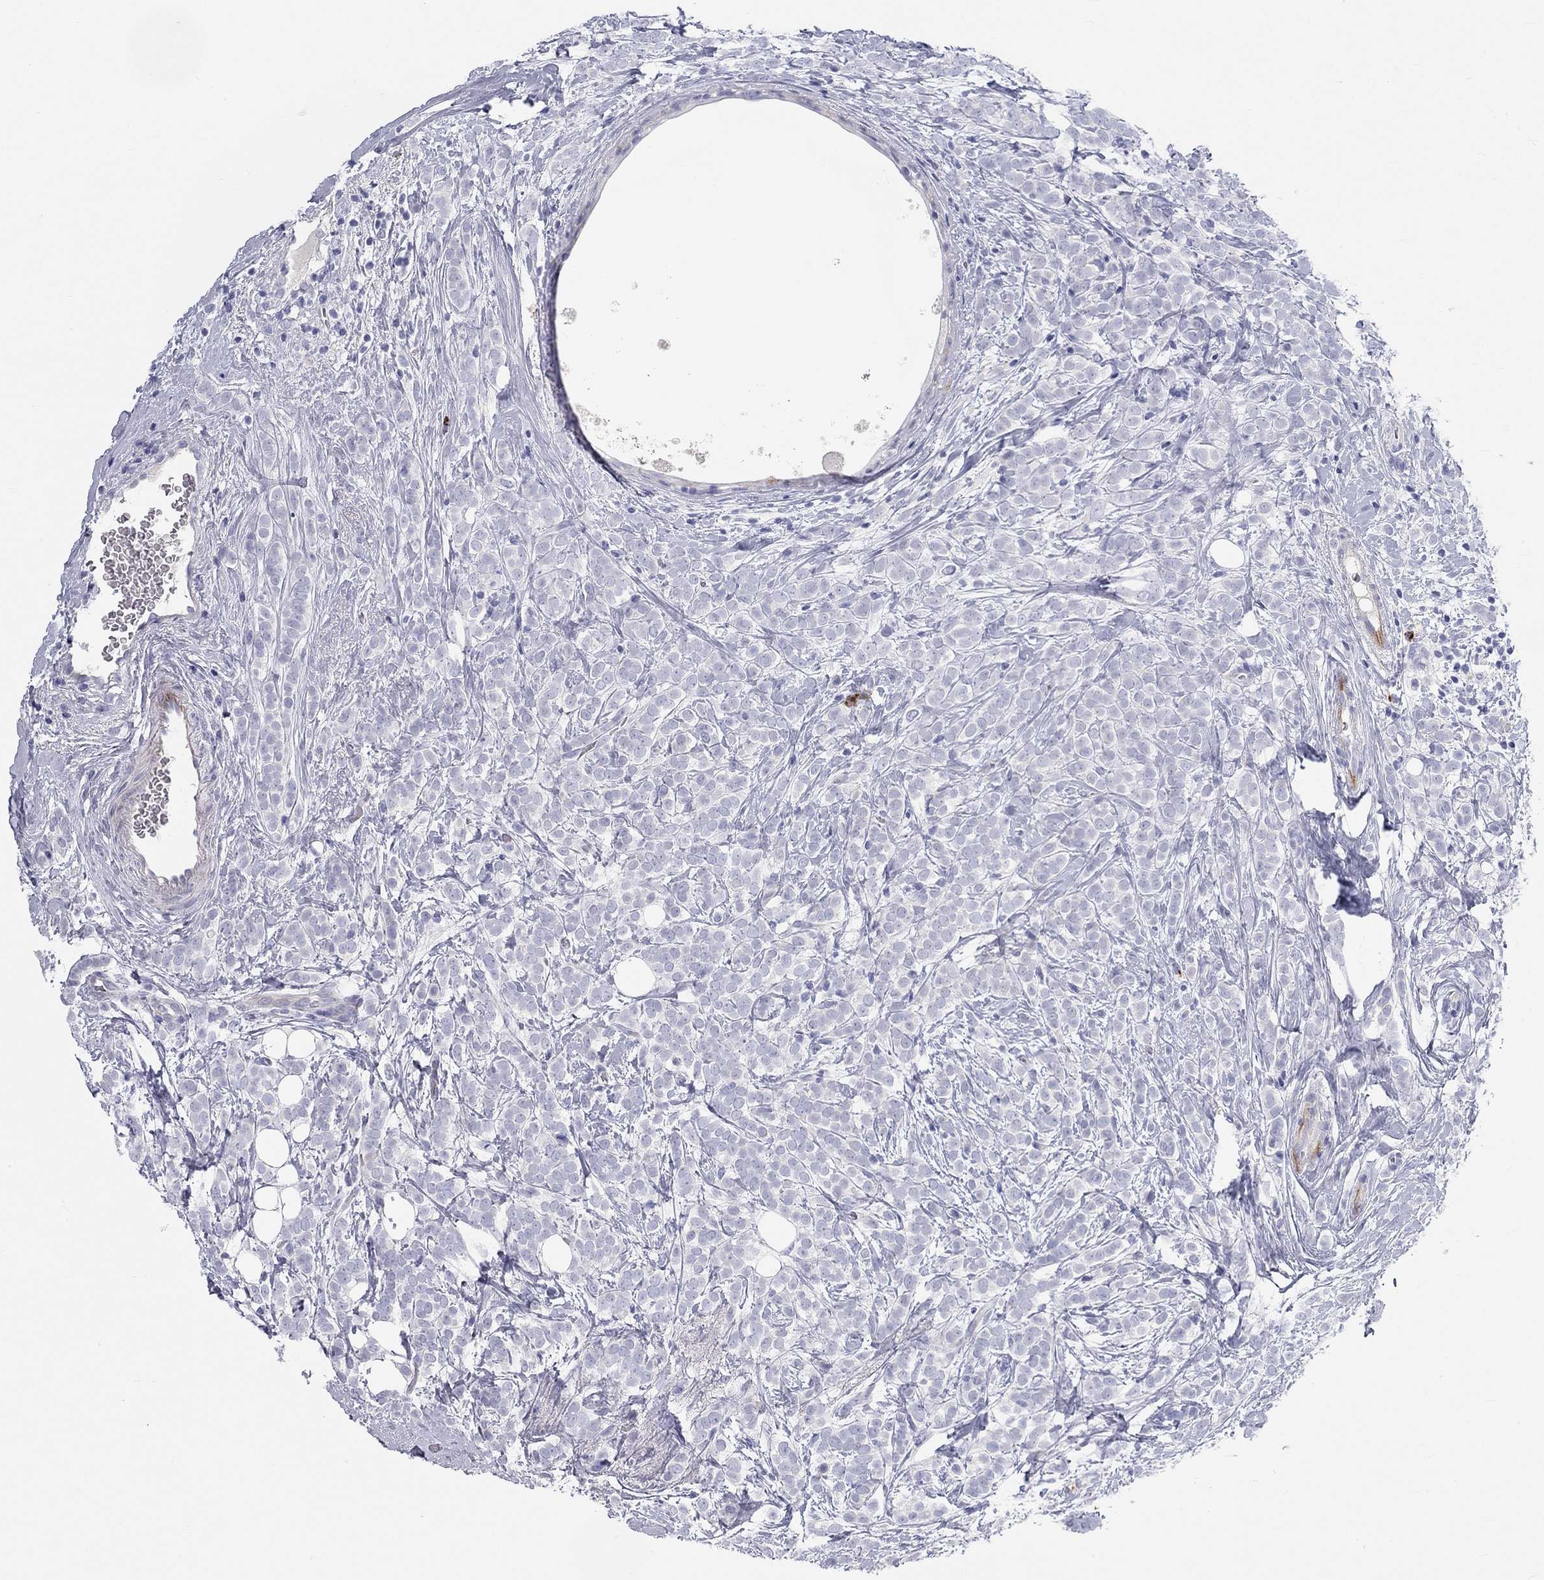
{"staining": {"intensity": "negative", "quantity": "none", "location": "none"}, "tissue": "breast cancer", "cell_type": "Tumor cells", "image_type": "cancer", "snomed": [{"axis": "morphology", "description": "Lobular carcinoma"}, {"axis": "topography", "description": "Breast"}], "caption": "Tumor cells show no significant protein staining in breast cancer (lobular carcinoma).", "gene": "PCDHGC5", "patient": {"sex": "female", "age": 49}}